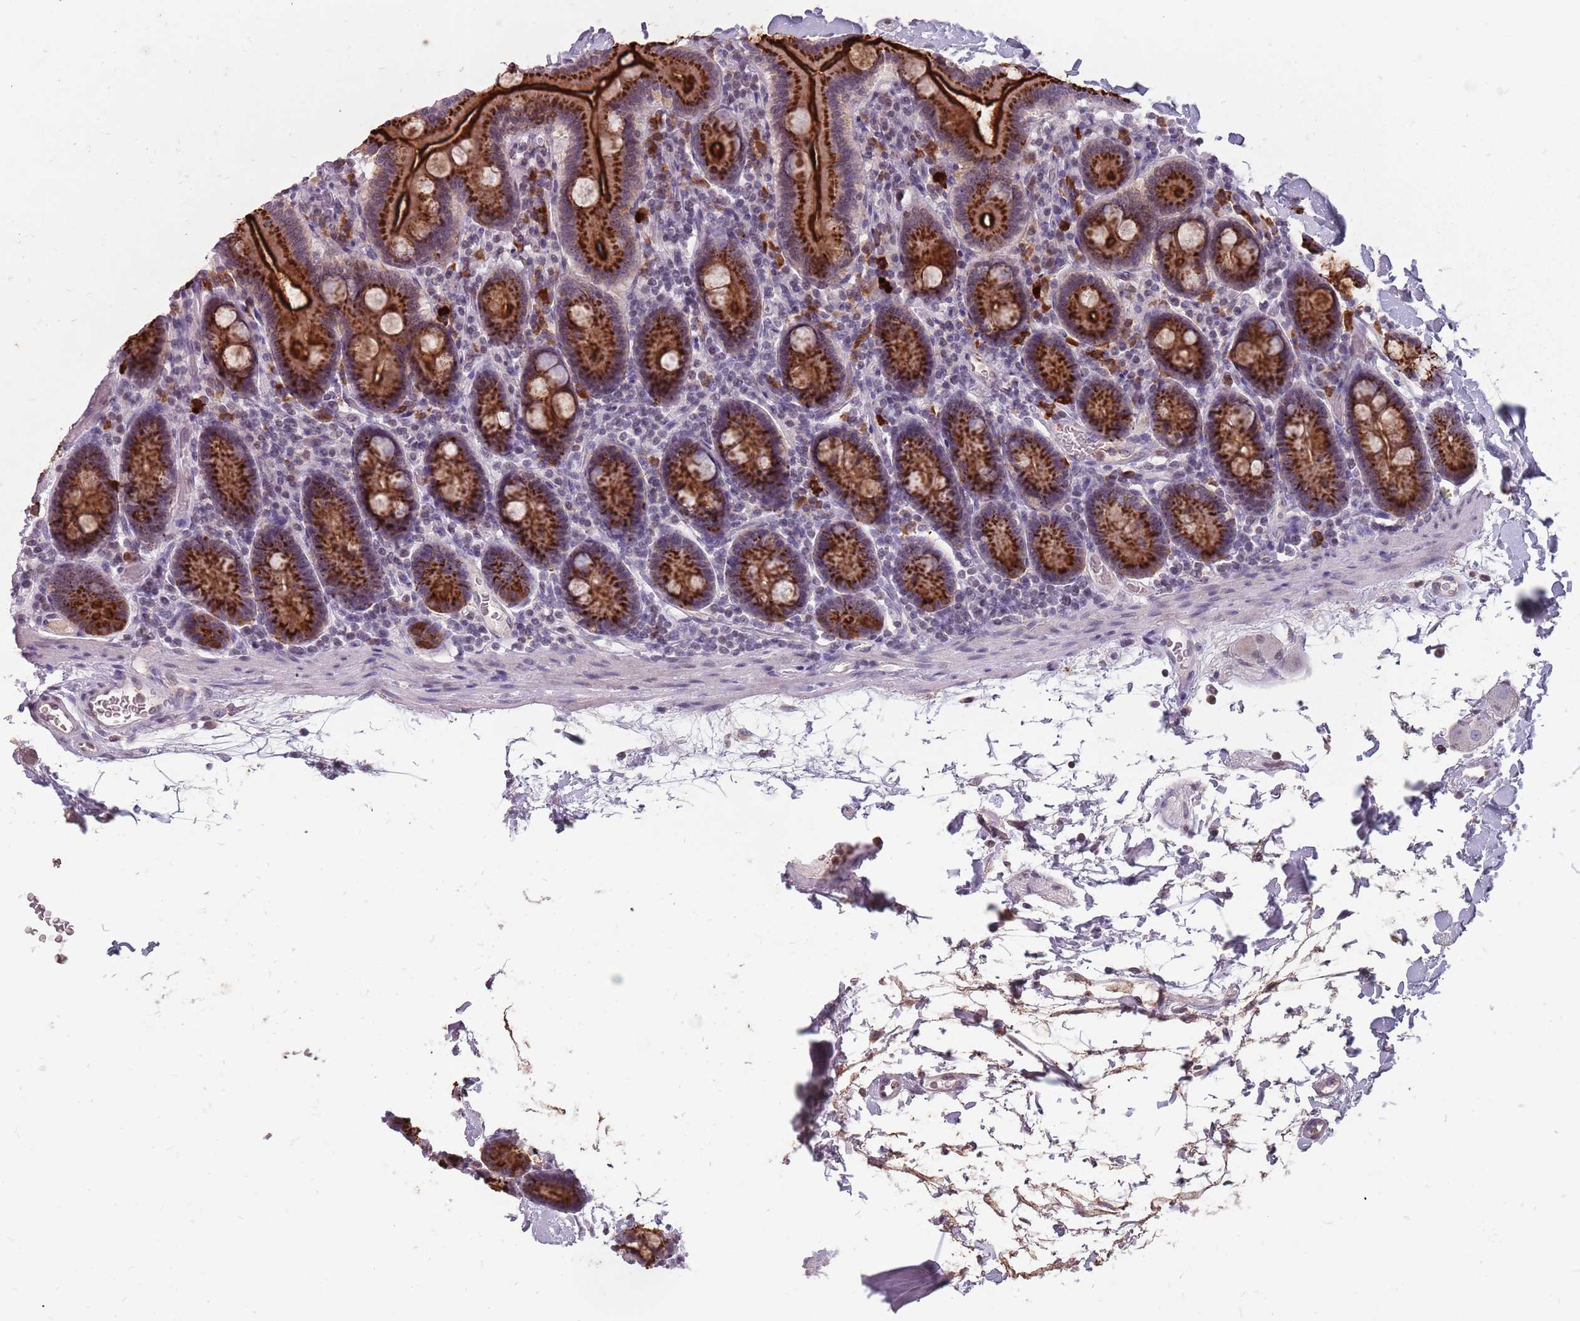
{"staining": {"intensity": "strong", "quantity": "<25%", "location": "cytoplasmic/membranous"}, "tissue": "duodenum", "cell_type": "Glandular cells", "image_type": "normal", "snomed": [{"axis": "morphology", "description": "Normal tissue, NOS"}, {"axis": "topography", "description": "Duodenum"}], "caption": "Protein expression by immunohistochemistry shows strong cytoplasmic/membranous positivity in approximately <25% of glandular cells in benign duodenum. Nuclei are stained in blue.", "gene": "NEK6", "patient": {"sex": "male", "age": 55}}